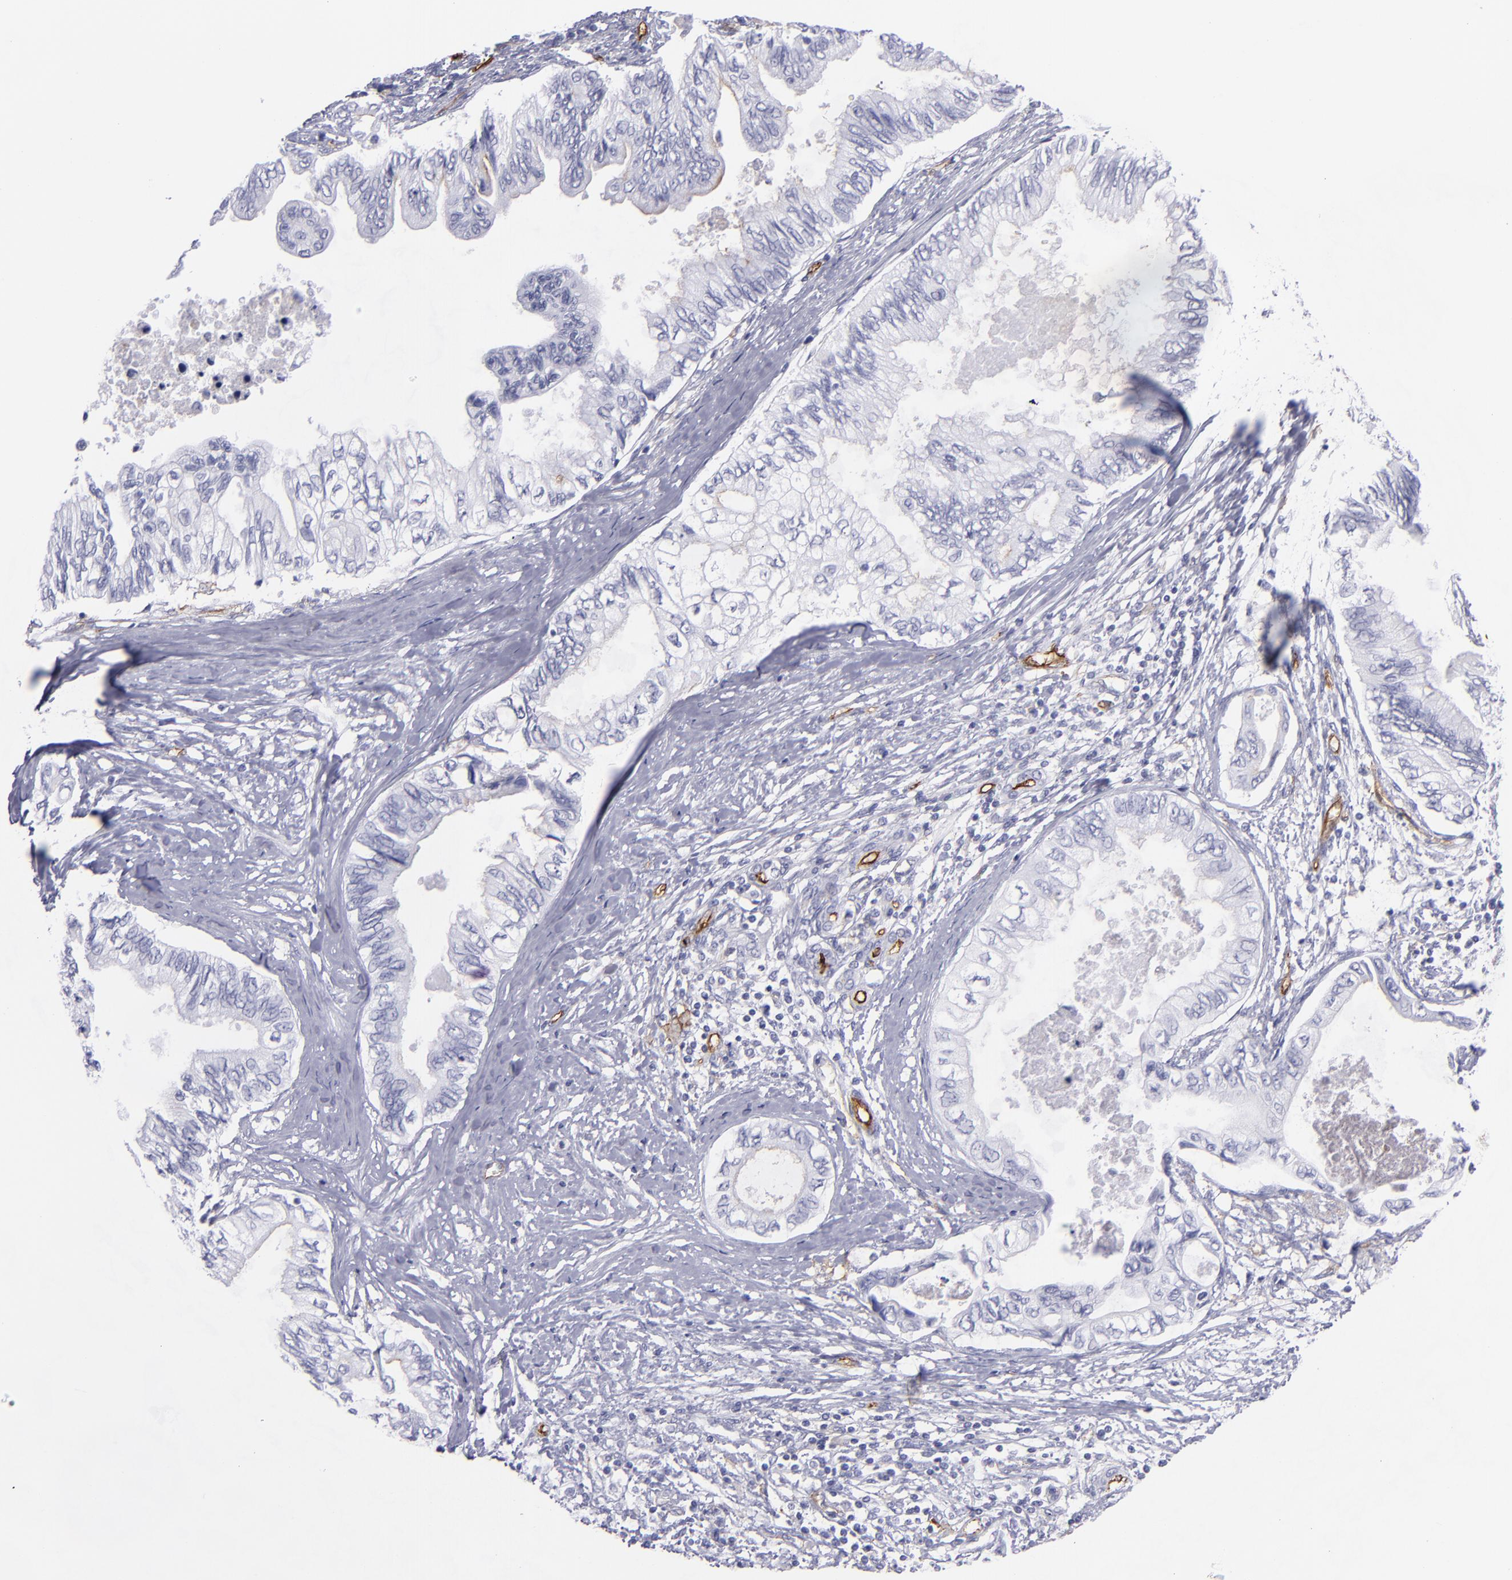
{"staining": {"intensity": "negative", "quantity": "none", "location": "none"}, "tissue": "pancreatic cancer", "cell_type": "Tumor cells", "image_type": "cancer", "snomed": [{"axis": "morphology", "description": "Adenocarcinoma, NOS"}, {"axis": "topography", "description": "Pancreas"}], "caption": "Tumor cells show no significant expression in pancreatic cancer (adenocarcinoma). (DAB immunohistochemistry visualized using brightfield microscopy, high magnification).", "gene": "ACE", "patient": {"sex": "female", "age": 66}}